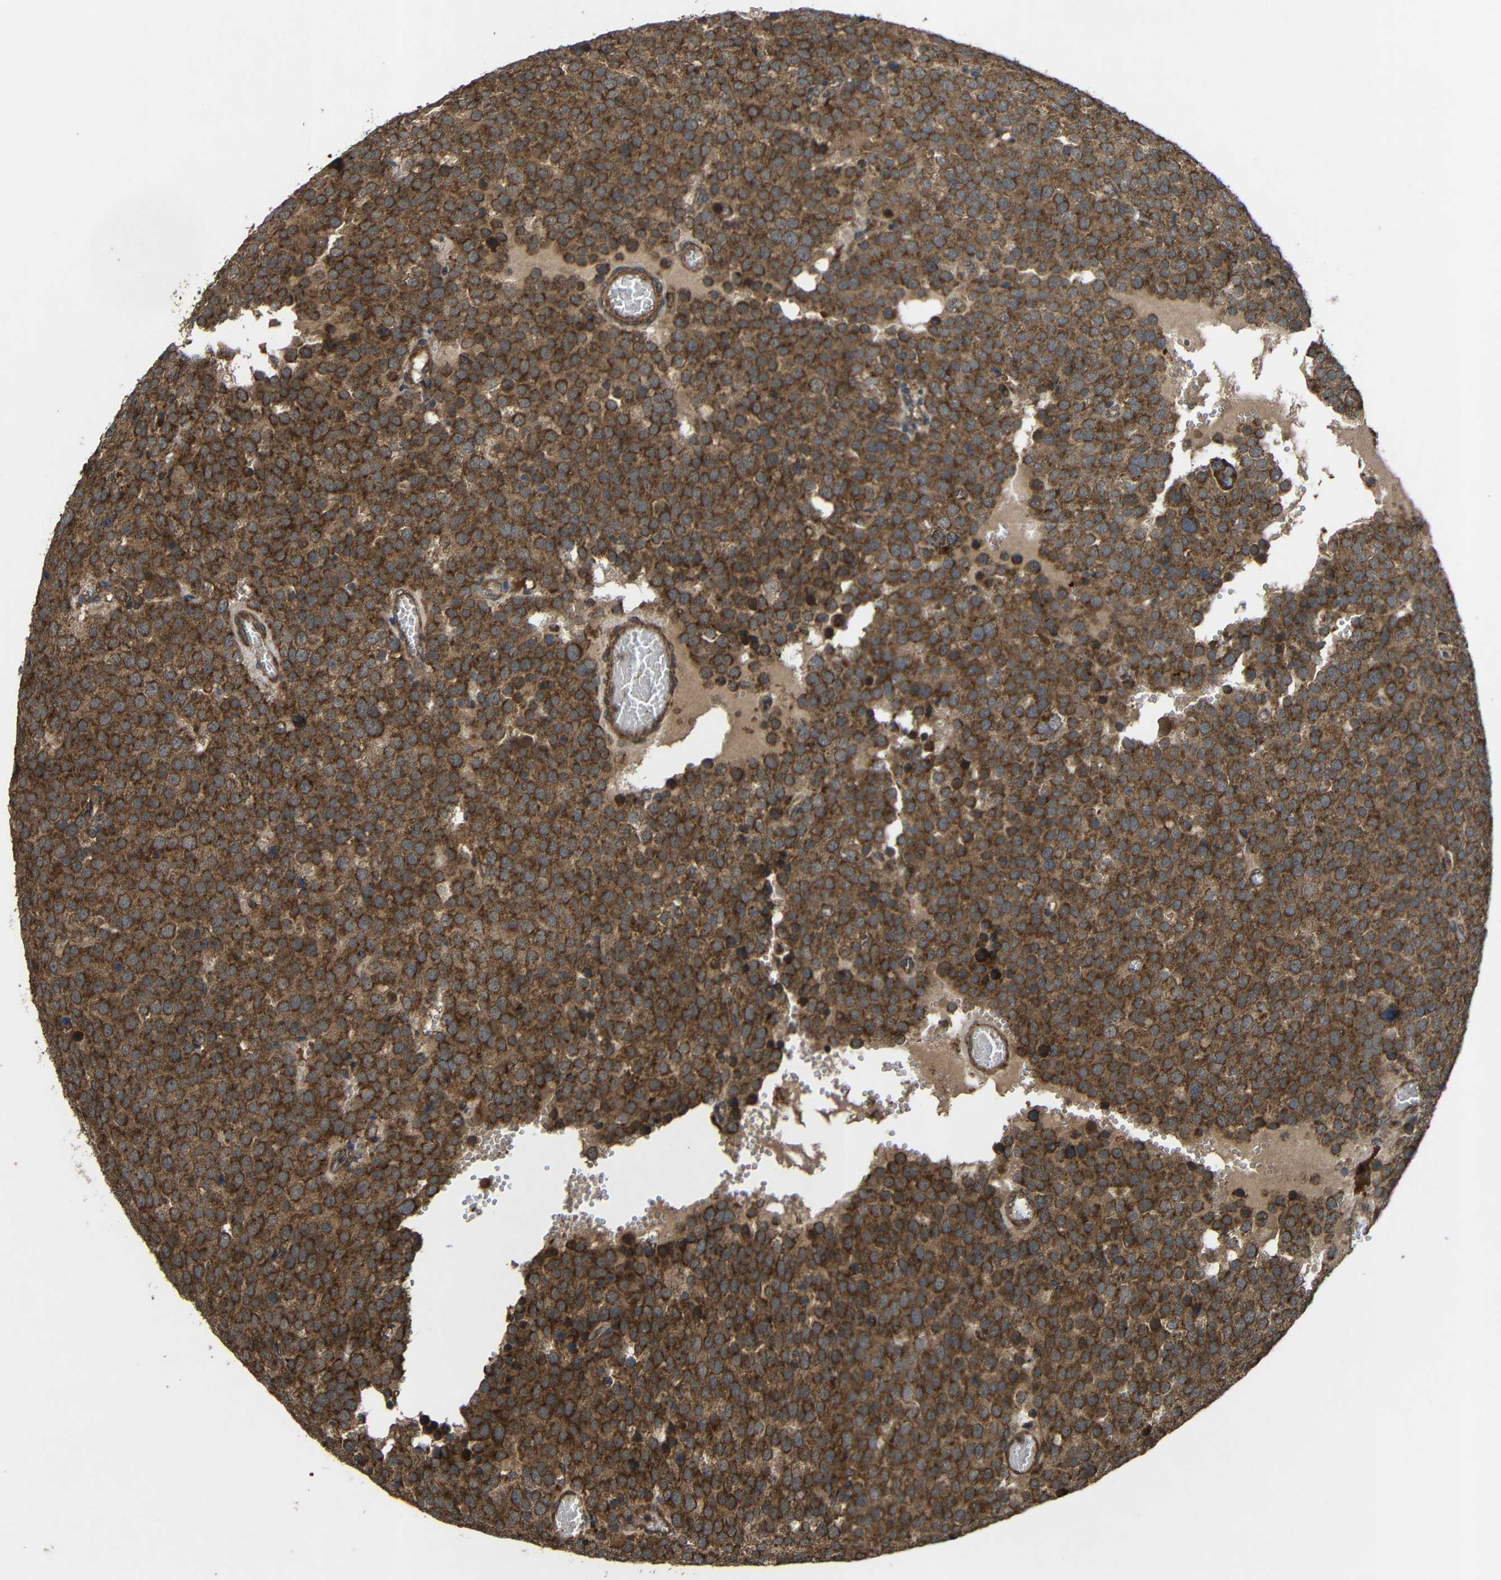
{"staining": {"intensity": "strong", "quantity": ">75%", "location": "cytoplasmic/membranous"}, "tissue": "testis cancer", "cell_type": "Tumor cells", "image_type": "cancer", "snomed": [{"axis": "morphology", "description": "Normal tissue, NOS"}, {"axis": "morphology", "description": "Seminoma, NOS"}, {"axis": "topography", "description": "Testis"}], "caption": "The immunohistochemical stain shows strong cytoplasmic/membranous expression in tumor cells of testis cancer tissue.", "gene": "C1GALT1", "patient": {"sex": "male", "age": 71}}